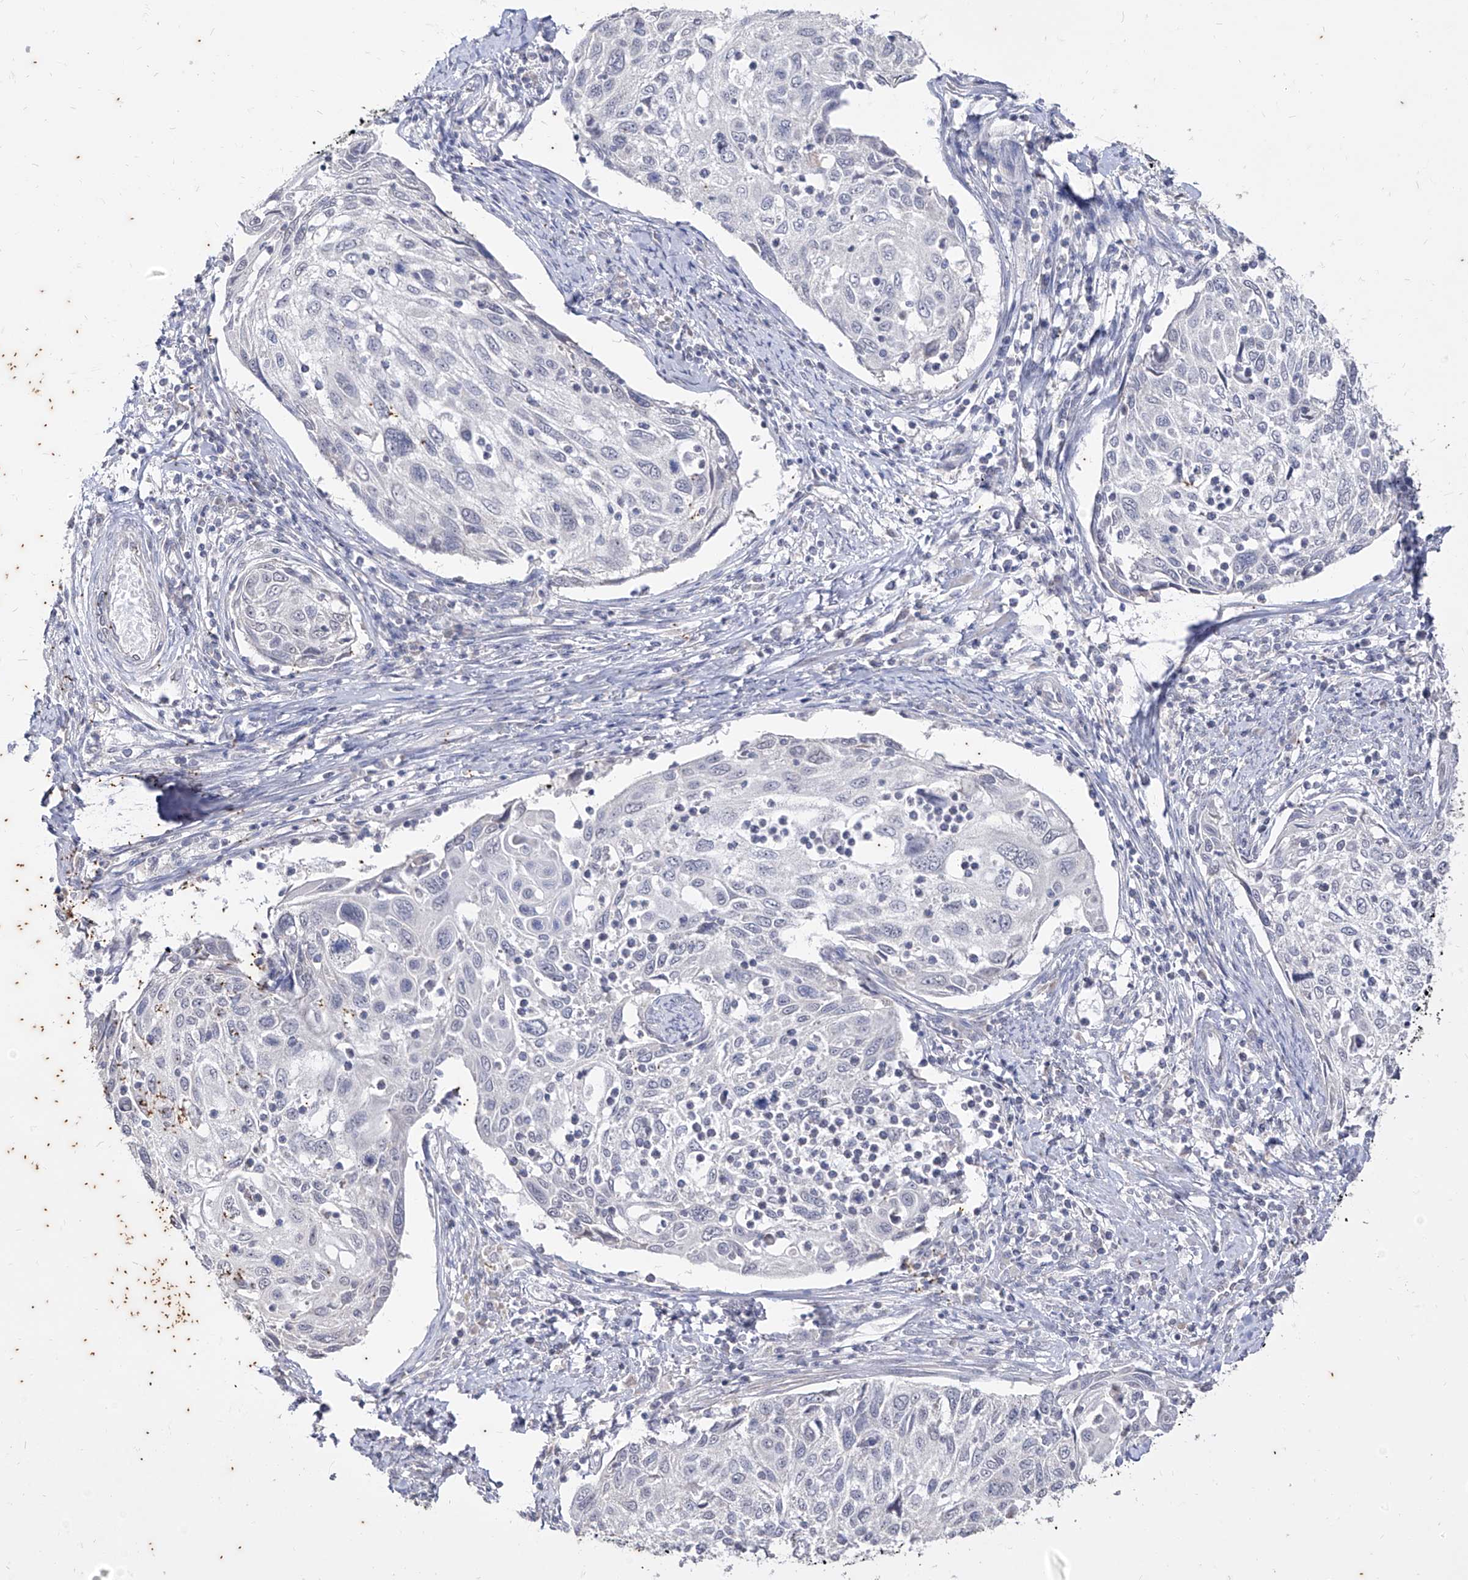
{"staining": {"intensity": "negative", "quantity": "none", "location": "none"}, "tissue": "cervical cancer", "cell_type": "Tumor cells", "image_type": "cancer", "snomed": [{"axis": "morphology", "description": "Squamous cell carcinoma, NOS"}, {"axis": "topography", "description": "Cervix"}], "caption": "This is a histopathology image of immunohistochemistry (IHC) staining of cervical cancer (squamous cell carcinoma), which shows no positivity in tumor cells.", "gene": "PHF20L1", "patient": {"sex": "female", "age": 70}}